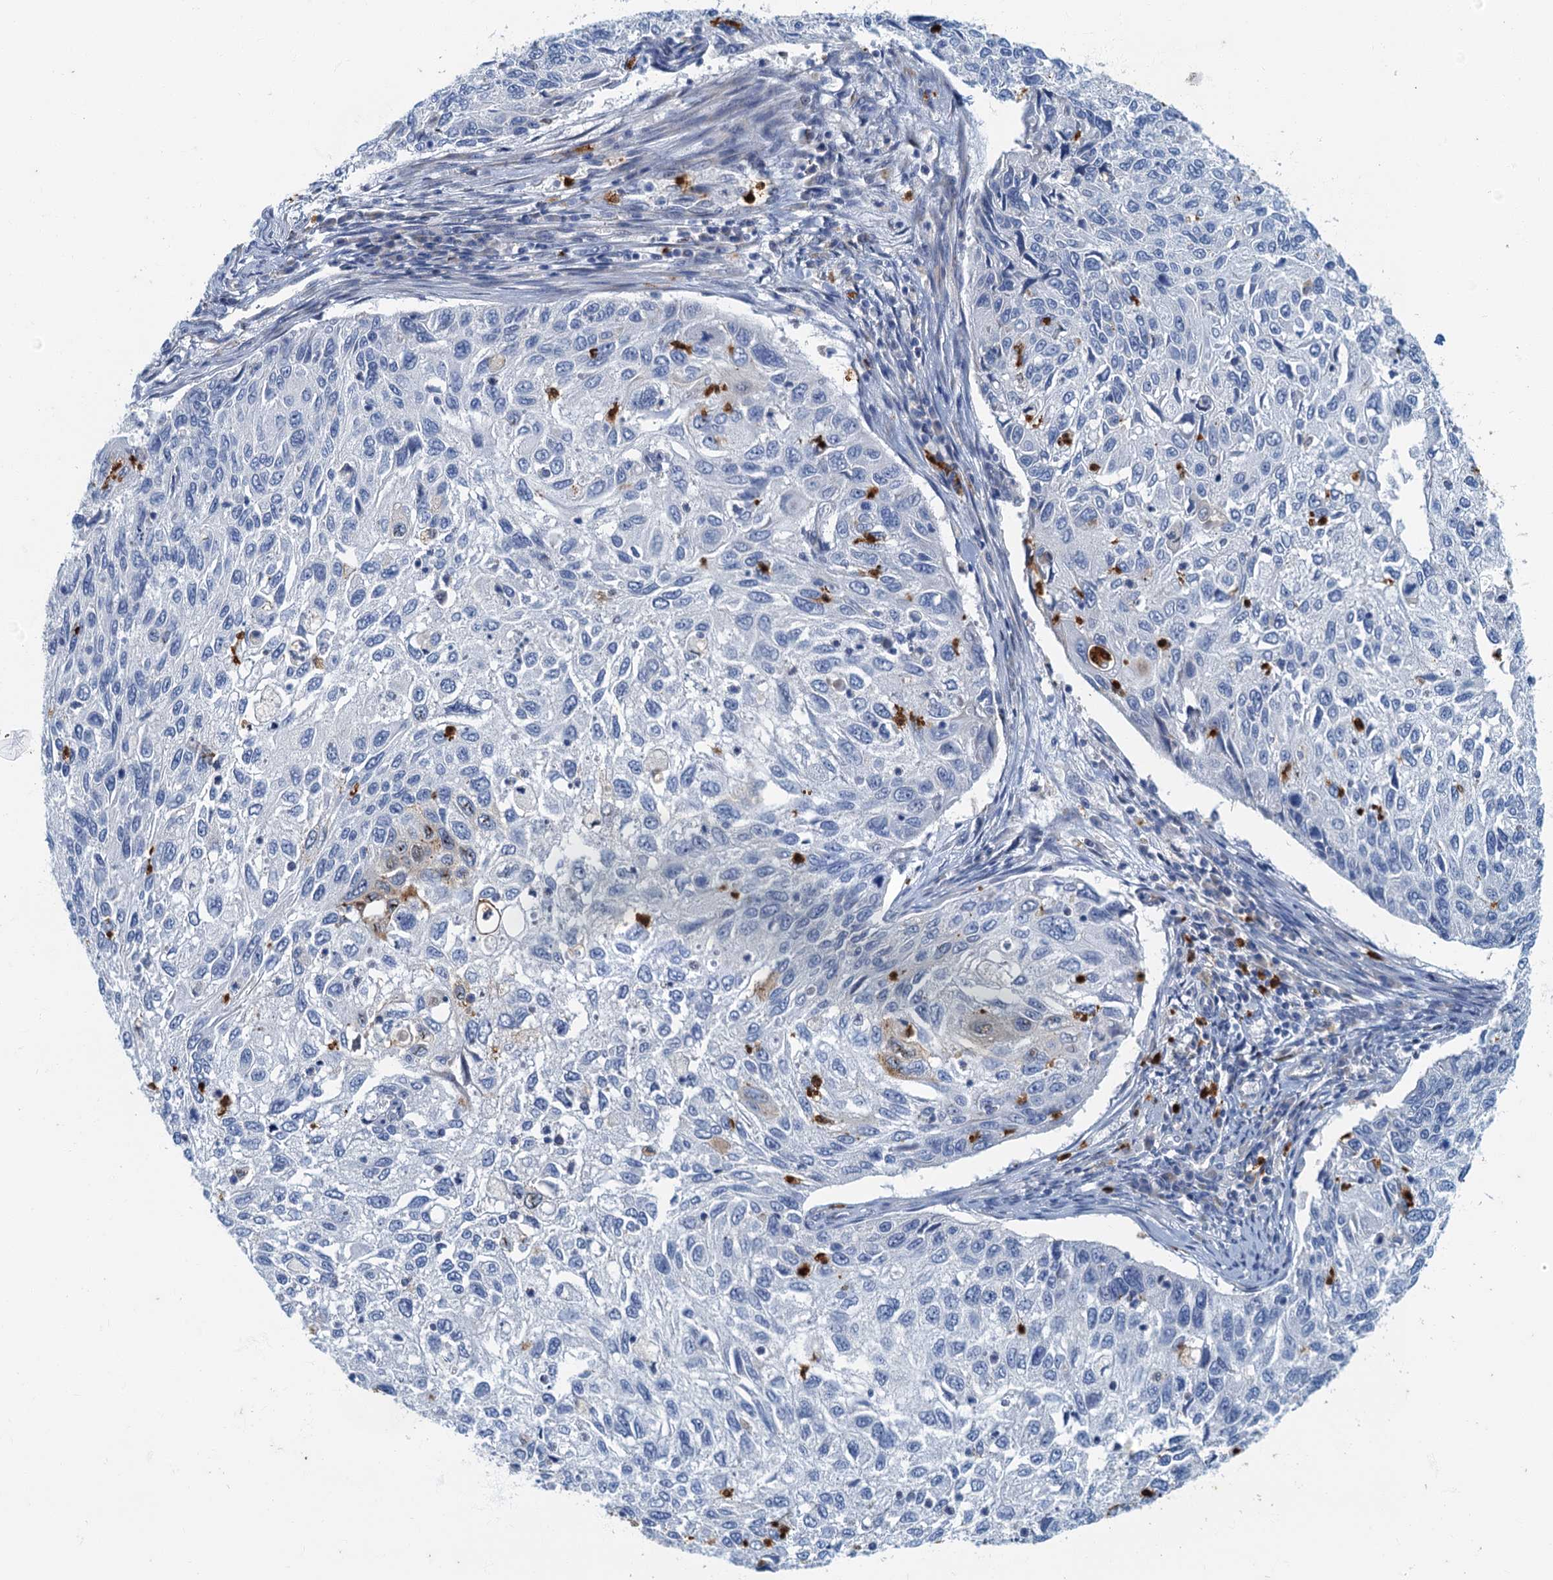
{"staining": {"intensity": "weak", "quantity": "<25%", "location": "cytoplasmic/membranous,nuclear"}, "tissue": "cervical cancer", "cell_type": "Tumor cells", "image_type": "cancer", "snomed": [{"axis": "morphology", "description": "Squamous cell carcinoma, NOS"}, {"axis": "topography", "description": "Cervix"}], "caption": "Immunohistochemistry (IHC) photomicrograph of cervical squamous cell carcinoma stained for a protein (brown), which demonstrates no staining in tumor cells.", "gene": "ANKDD1A", "patient": {"sex": "female", "age": 70}}